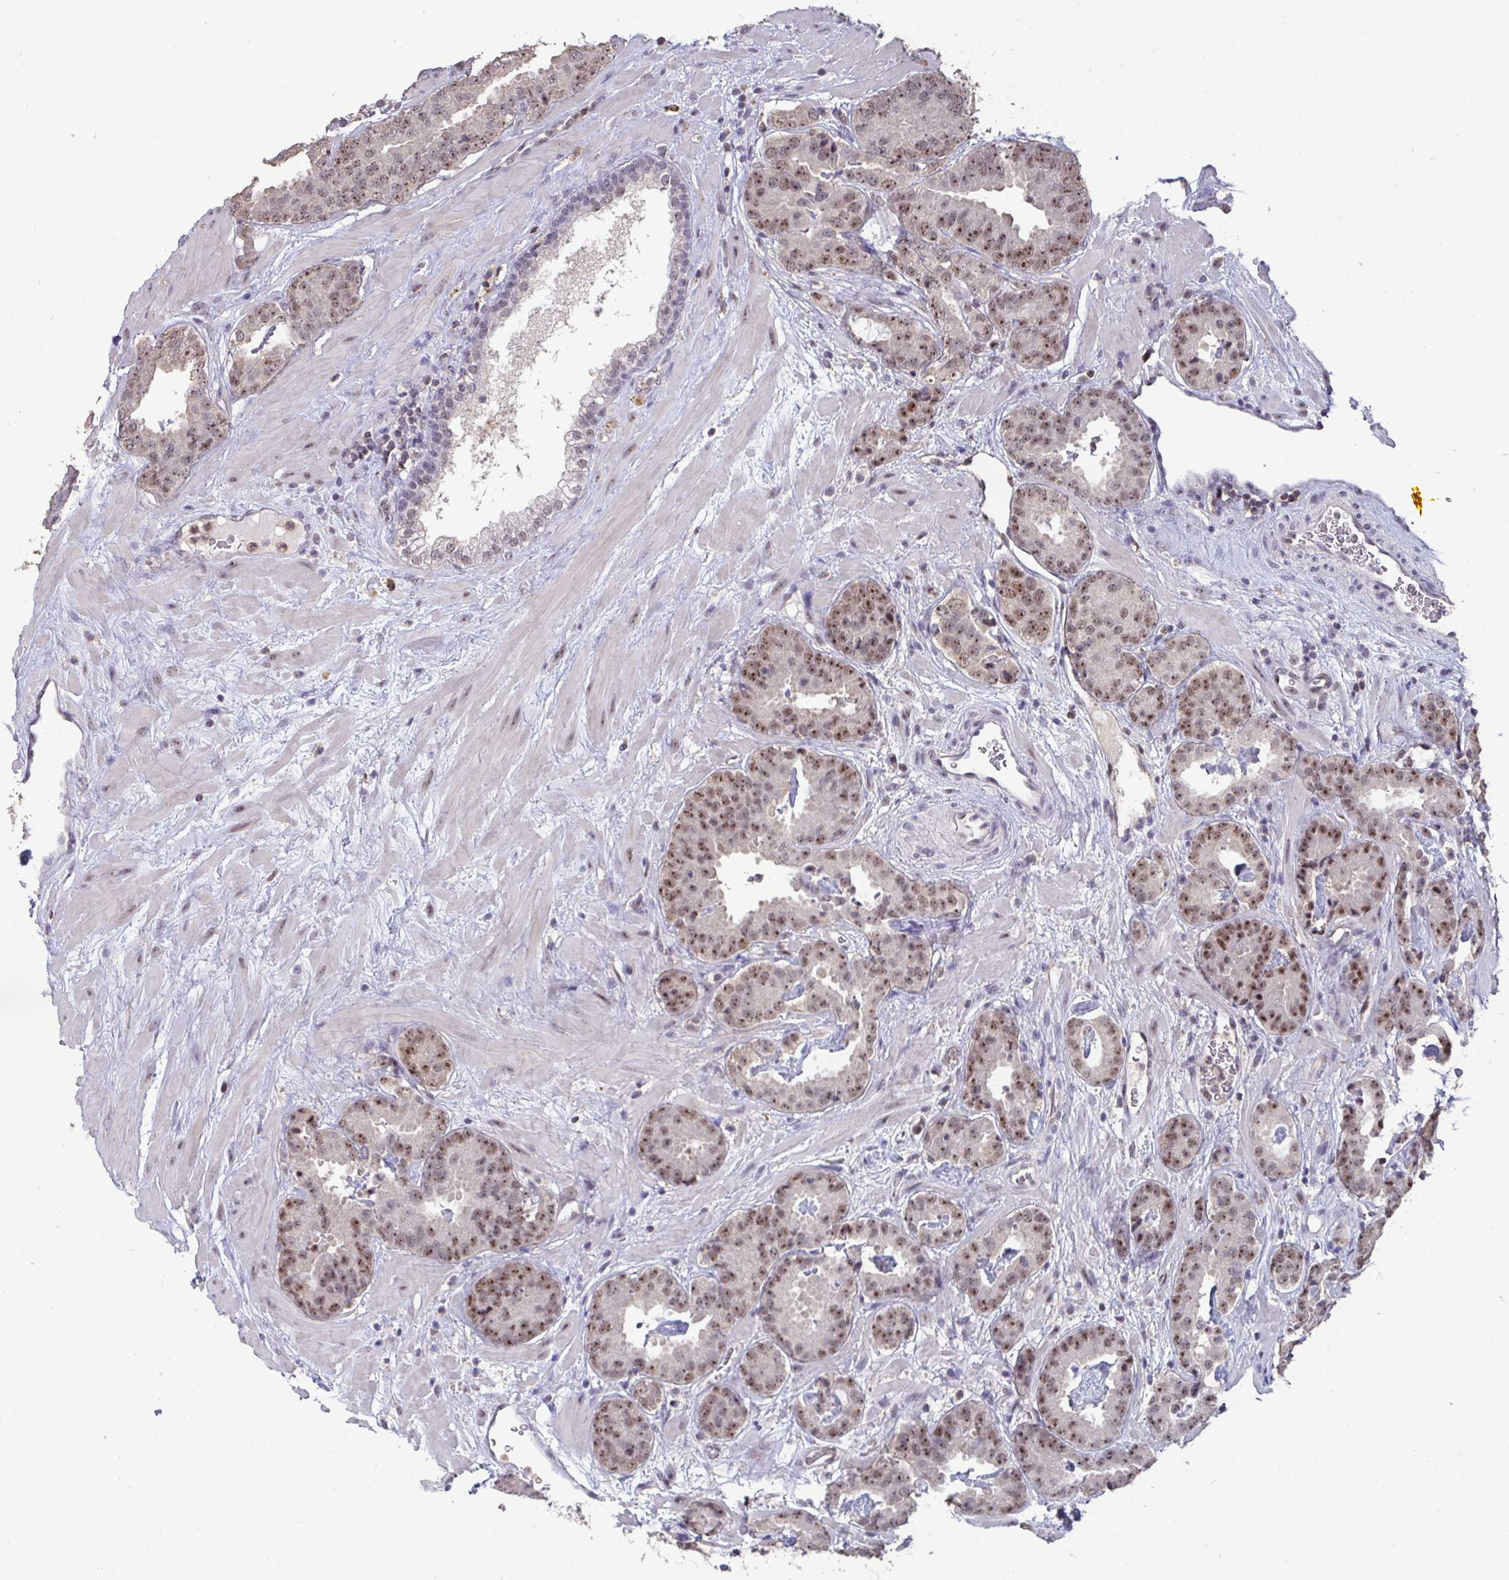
{"staining": {"intensity": "moderate", "quantity": ">75%", "location": "nuclear"}, "tissue": "prostate cancer", "cell_type": "Tumor cells", "image_type": "cancer", "snomed": [{"axis": "morphology", "description": "Adenocarcinoma, Low grade"}, {"axis": "topography", "description": "Prostate"}], "caption": "The photomicrograph shows a brown stain indicating the presence of a protein in the nuclear of tumor cells in prostate adenocarcinoma (low-grade). (brown staining indicates protein expression, while blue staining denotes nuclei).", "gene": "SENP3", "patient": {"sex": "male", "age": 62}}